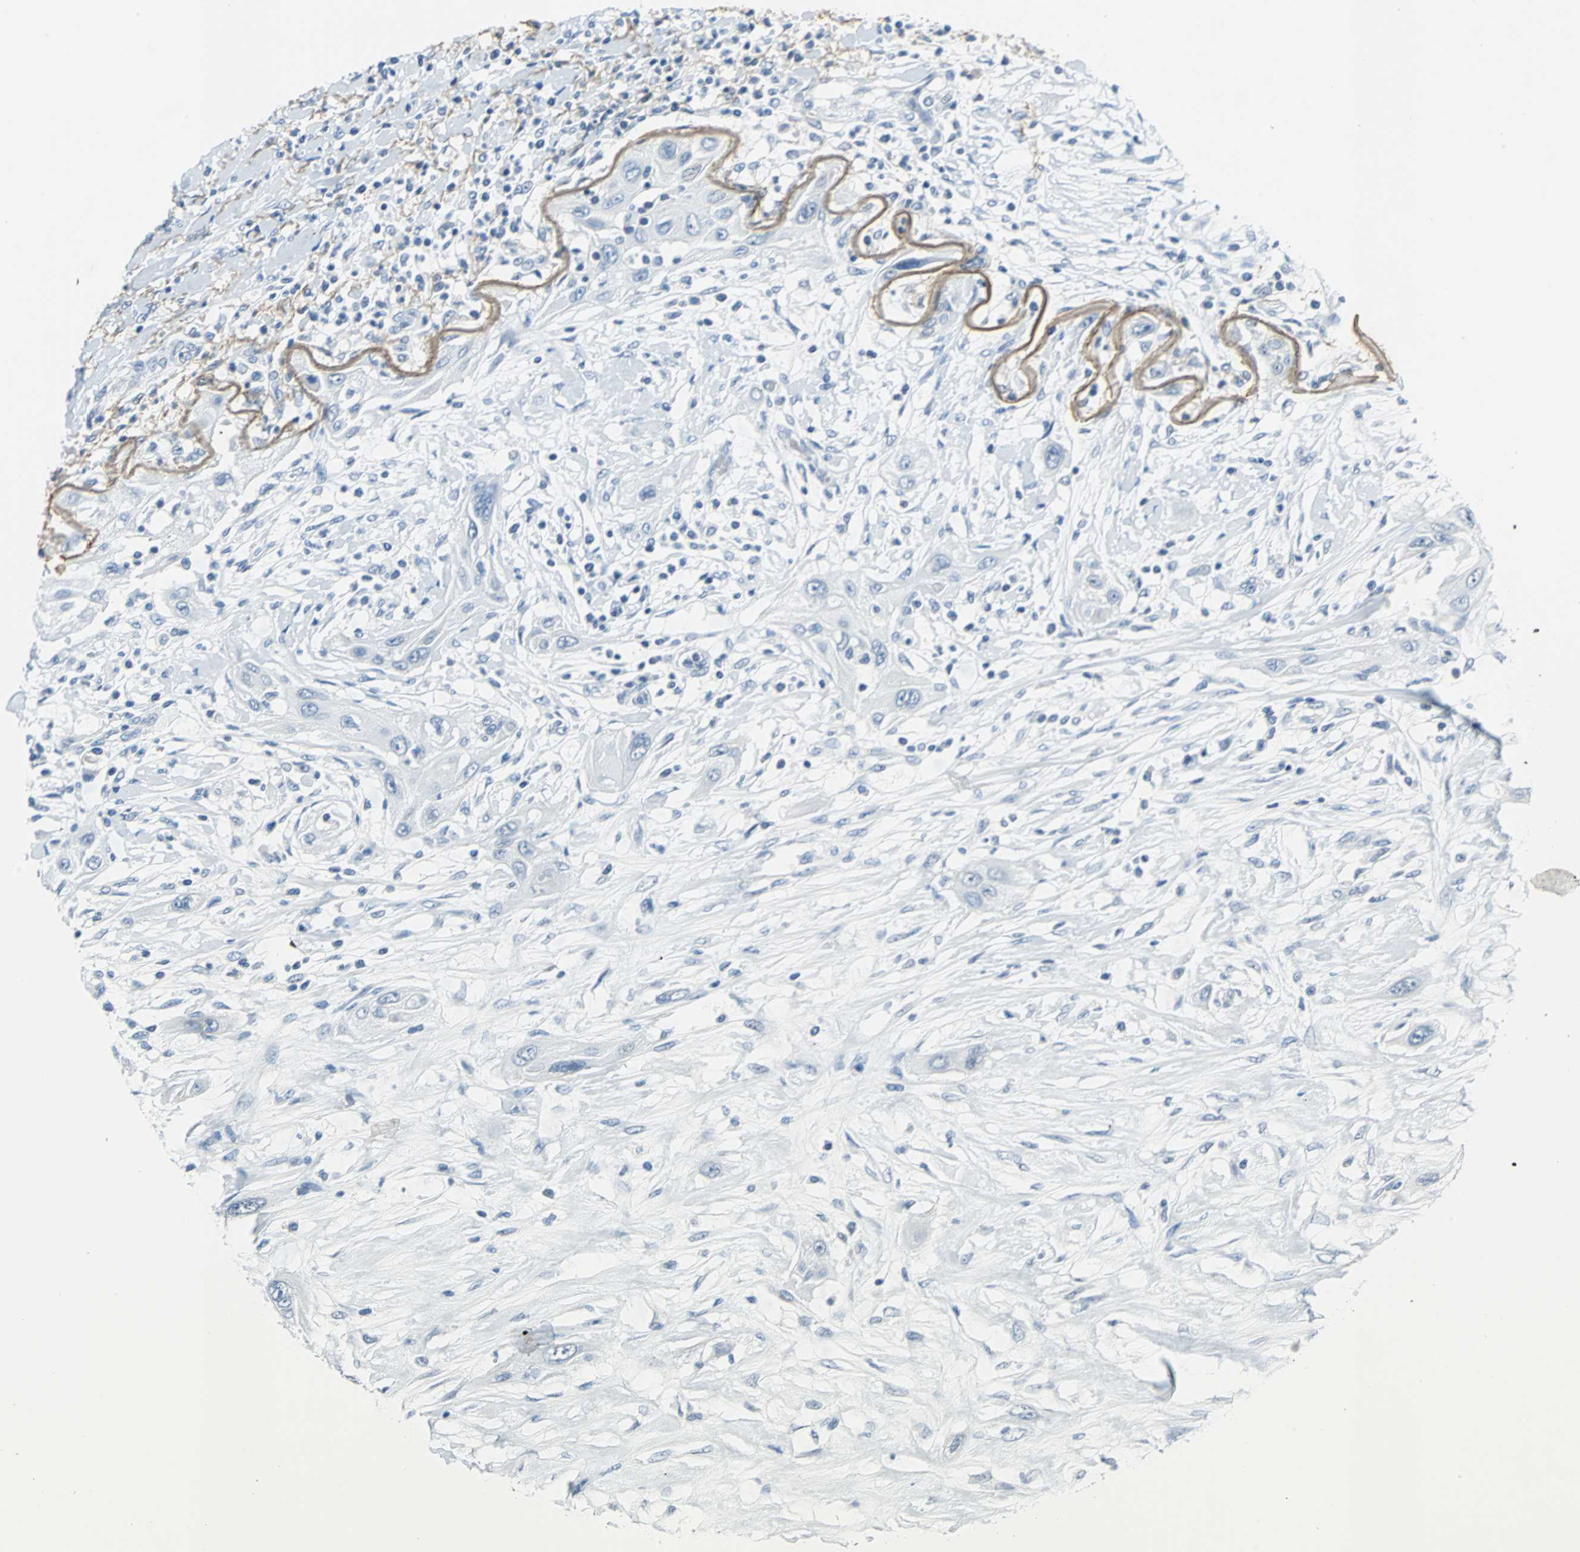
{"staining": {"intensity": "negative", "quantity": "none", "location": "none"}, "tissue": "lung cancer", "cell_type": "Tumor cells", "image_type": "cancer", "snomed": [{"axis": "morphology", "description": "Squamous cell carcinoma, NOS"}, {"axis": "topography", "description": "Lung"}], "caption": "Immunohistochemistry of human squamous cell carcinoma (lung) demonstrates no expression in tumor cells.", "gene": "MUC7", "patient": {"sex": "female", "age": 47}}